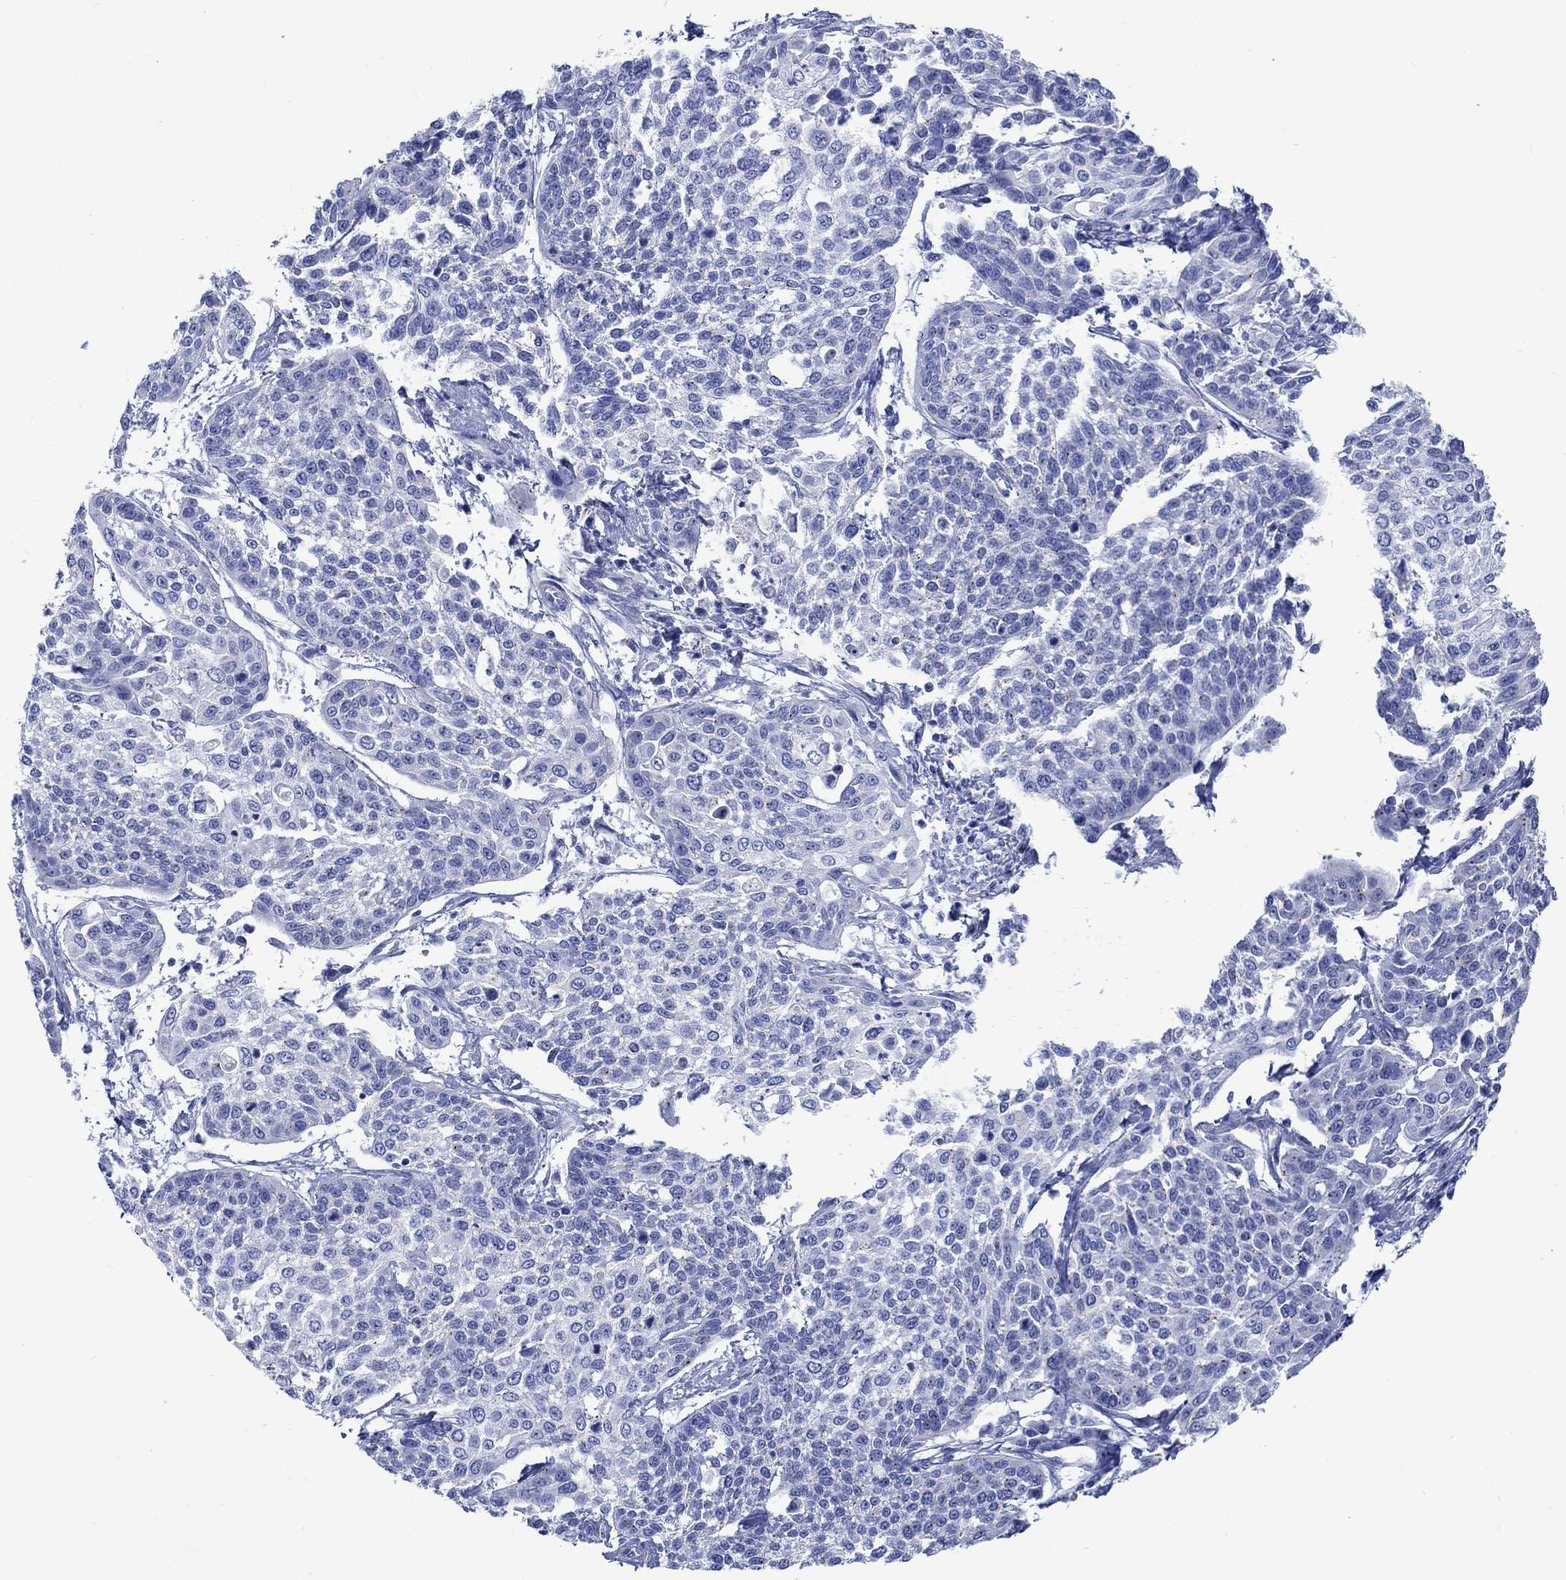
{"staining": {"intensity": "negative", "quantity": "none", "location": "none"}, "tissue": "cervical cancer", "cell_type": "Tumor cells", "image_type": "cancer", "snomed": [{"axis": "morphology", "description": "Squamous cell carcinoma, NOS"}, {"axis": "topography", "description": "Cervix"}], "caption": "Immunohistochemical staining of human cervical cancer demonstrates no significant positivity in tumor cells.", "gene": "CPLX2", "patient": {"sex": "female", "age": 34}}